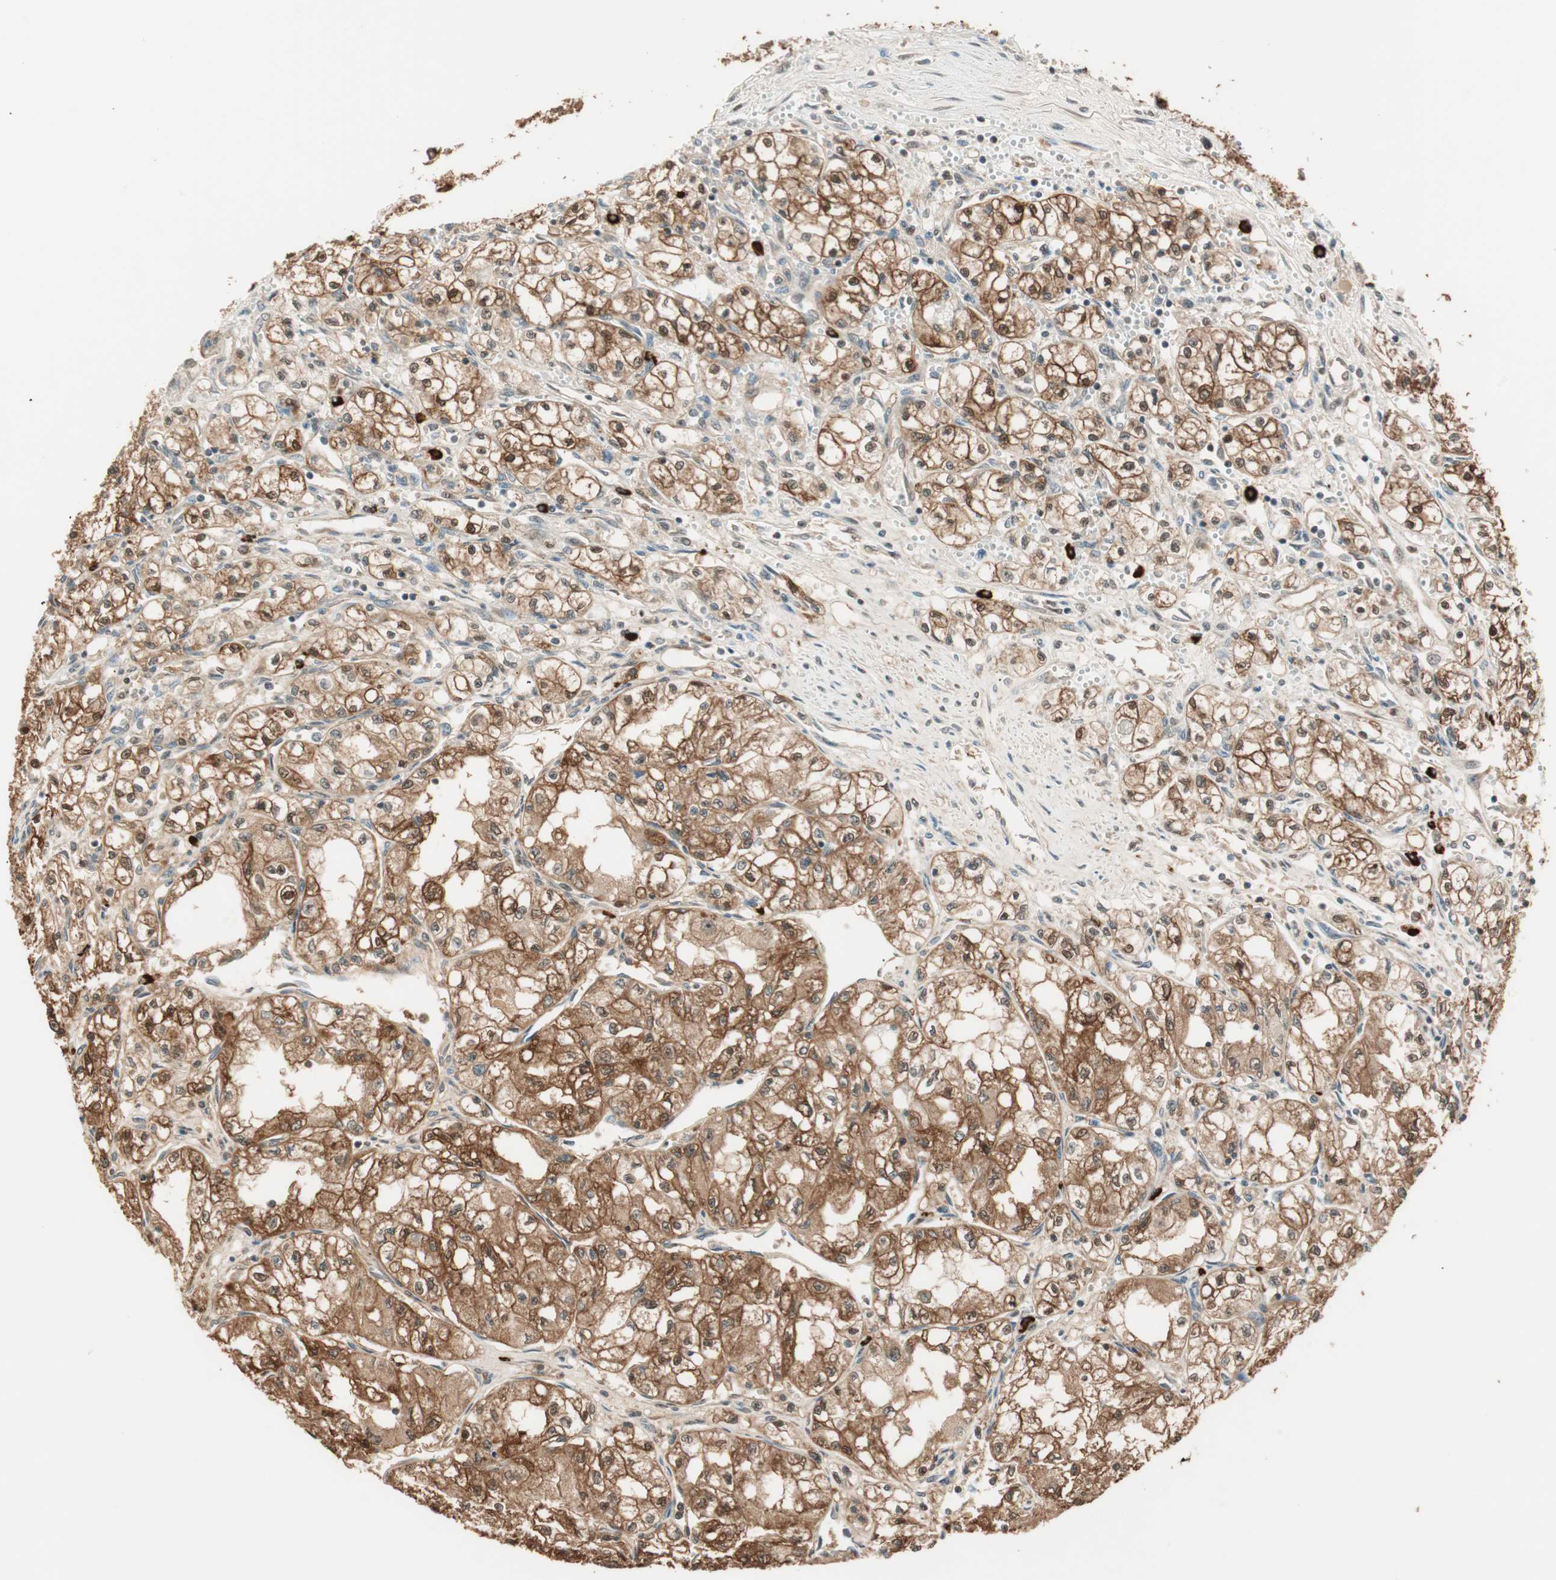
{"staining": {"intensity": "strong", "quantity": ">75%", "location": "cytoplasmic/membranous,nuclear"}, "tissue": "renal cancer", "cell_type": "Tumor cells", "image_type": "cancer", "snomed": [{"axis": "morphology", "description": "Normal tissue, NOS"}, {"axis": "morphology", "description": "Adenocarcinoma, NOS"}, {"axis": "topography", "description": "Kidney"}], "caption": "Human renal cancer stained with a protein marker shows strong staining in tumor cells.", "gene": "ZNF443", "patient": {"sex": "male", "age": 59}}